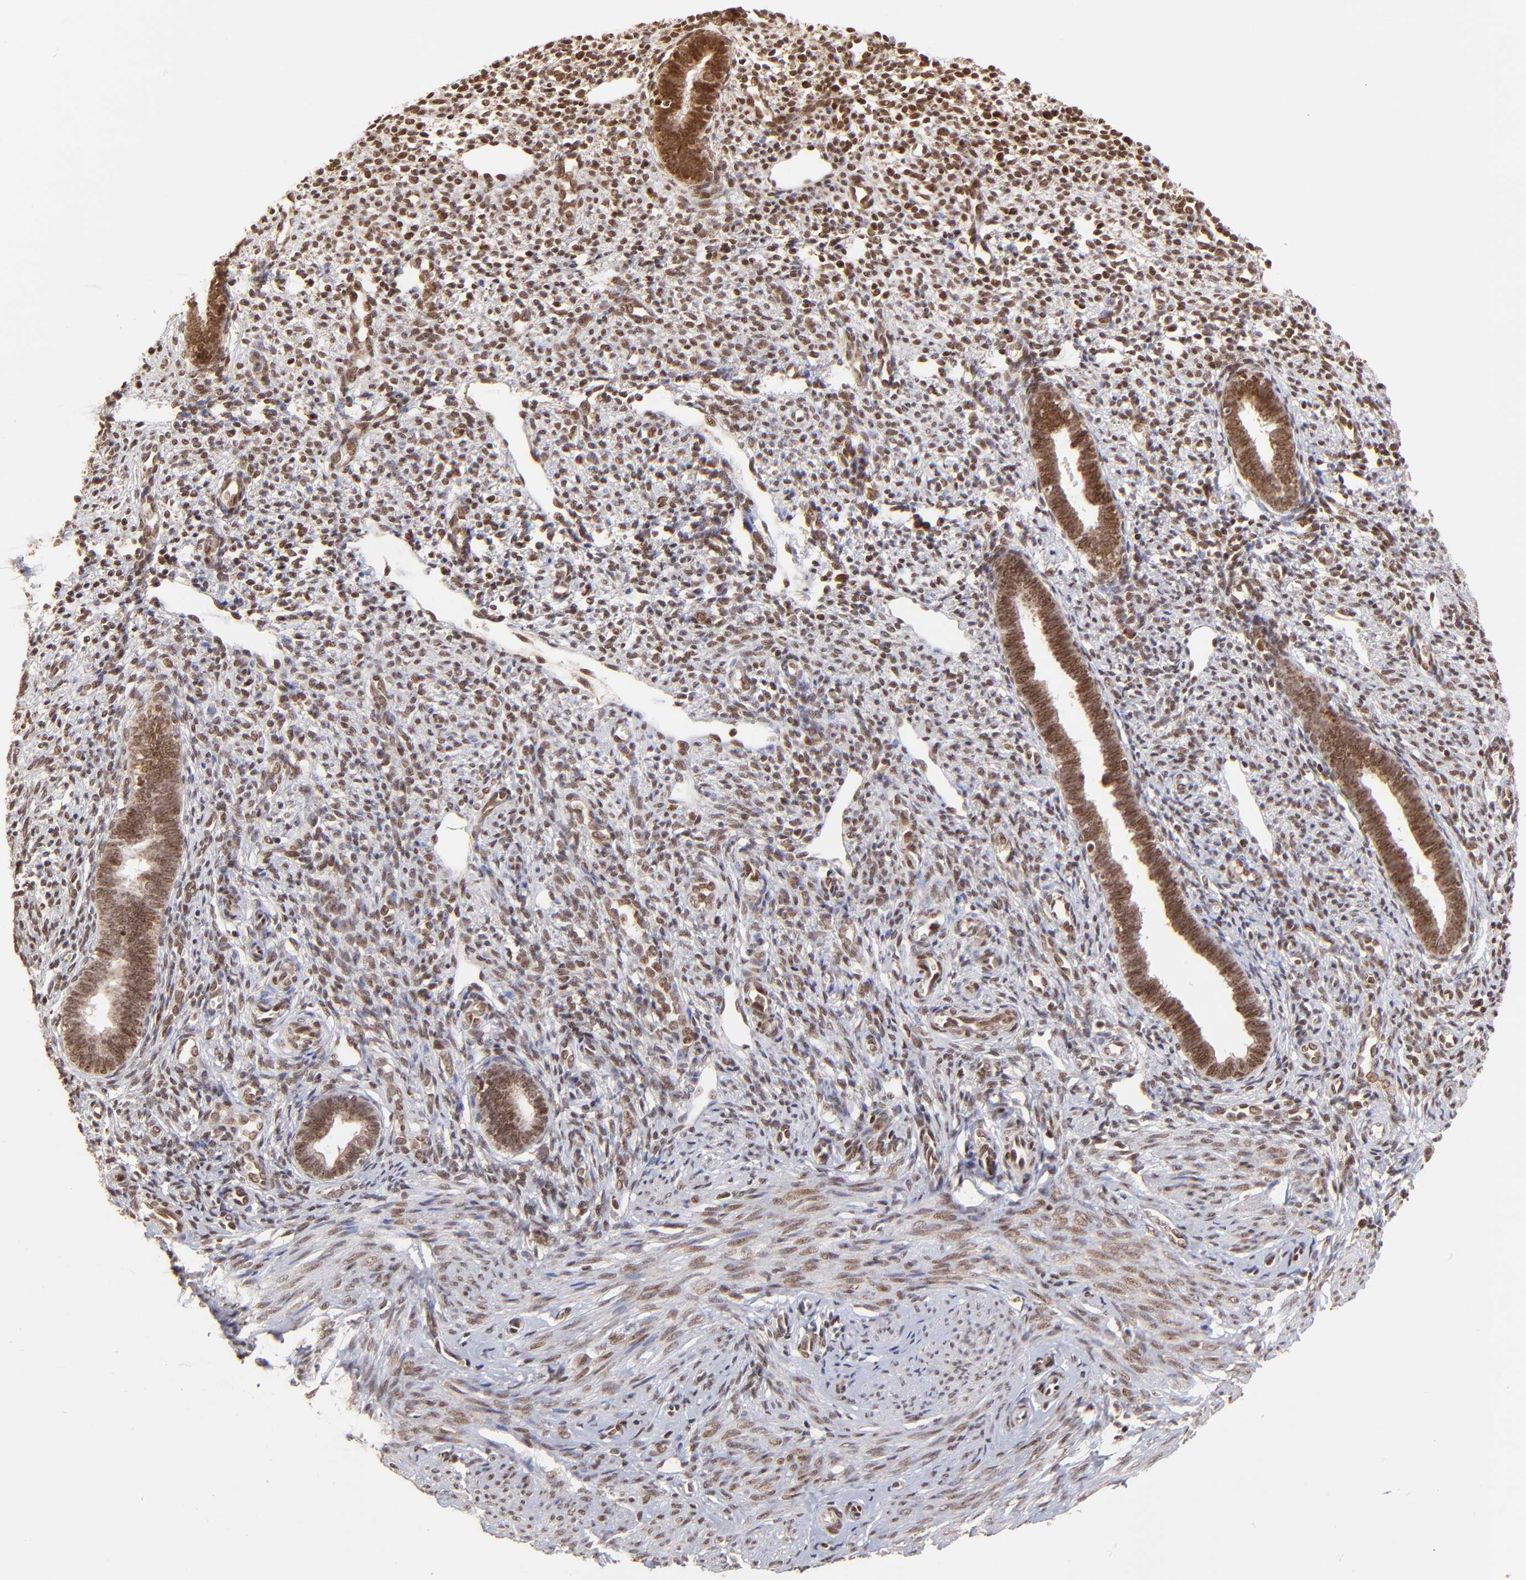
{"staining": {"intensity": "moderate", "quantity": ">75%", "location": "nuclear"}, "tissue": "endometrium", "cell_type": "Cells in endometrial stroma", "image_type": "normal", "snomed": [{"axis": "morphology", "description": "Normal tissue, NOS"}, {"axis": "topography", "description": "Endometrium"}], "caption": "Protein analysis of unremarkable endometrium exhibits moderate nuclear positivity in about >75% of cells in endometrial stroma. The staining is performed using DAB brown chromogen to label protein expression. The nuclei are counter-stained blue using hematoxylin.", "gene": "MED15", "patient": {"sex": "female", "age": 27}}